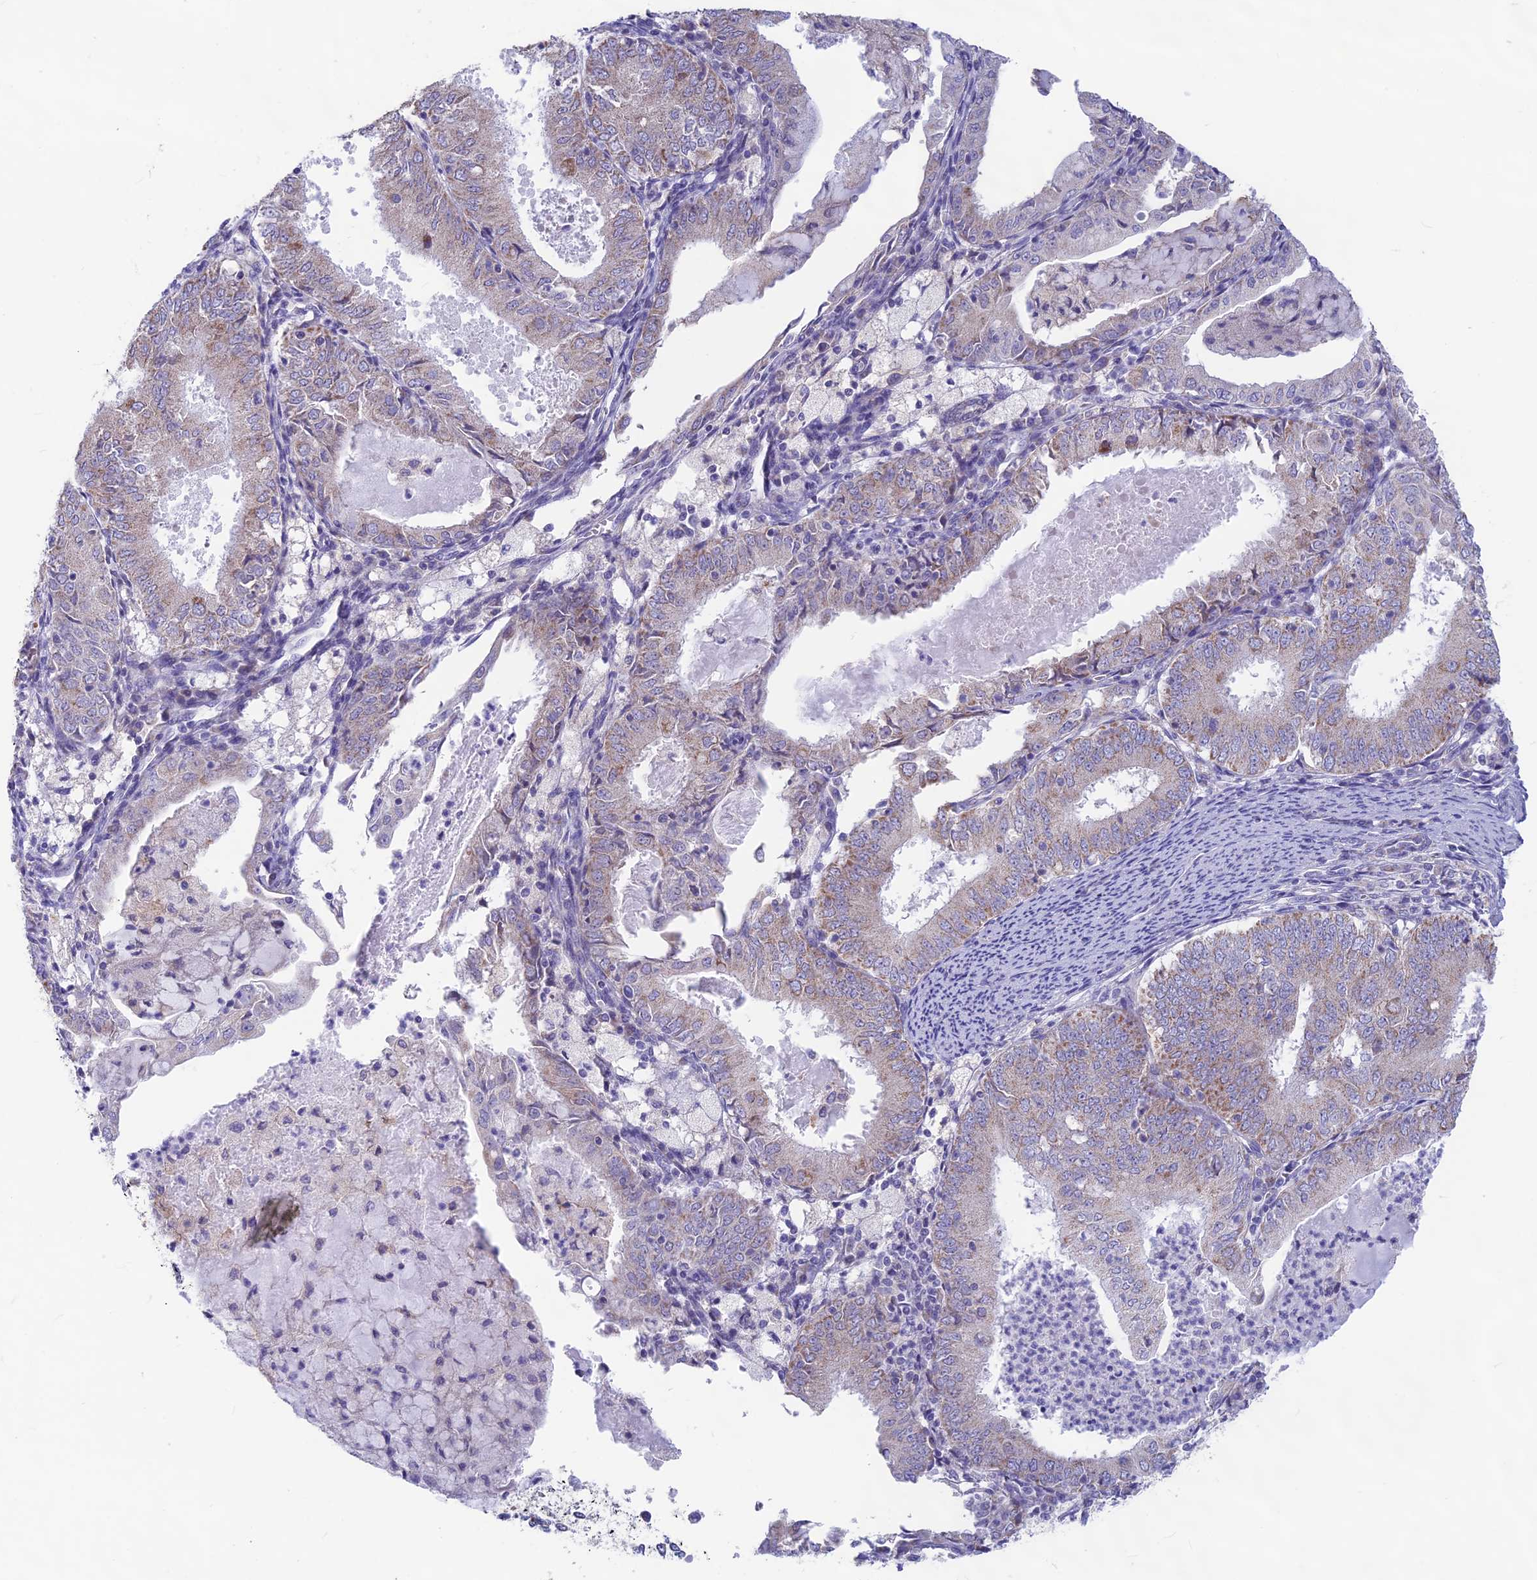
{"staining": {"intensity": "weak", "quantity": "<25%", "location": "cytoplasmic/membranous"}, "tissue": "endometrial cancer", "cell_type": "Tumor cells", "image_type": "cancer", "snomed": [{"axis": "morphology", "description": "Adenocarcinoma, NOS"}, {"axis": "topography", "description": "Endometrium"}], "caption": "Tumor cells show no significant positivity in endometrial cancer (adenocarcinoma).", "gene": "PLAC9", "patient": {"sex": "female", "age": 57}}